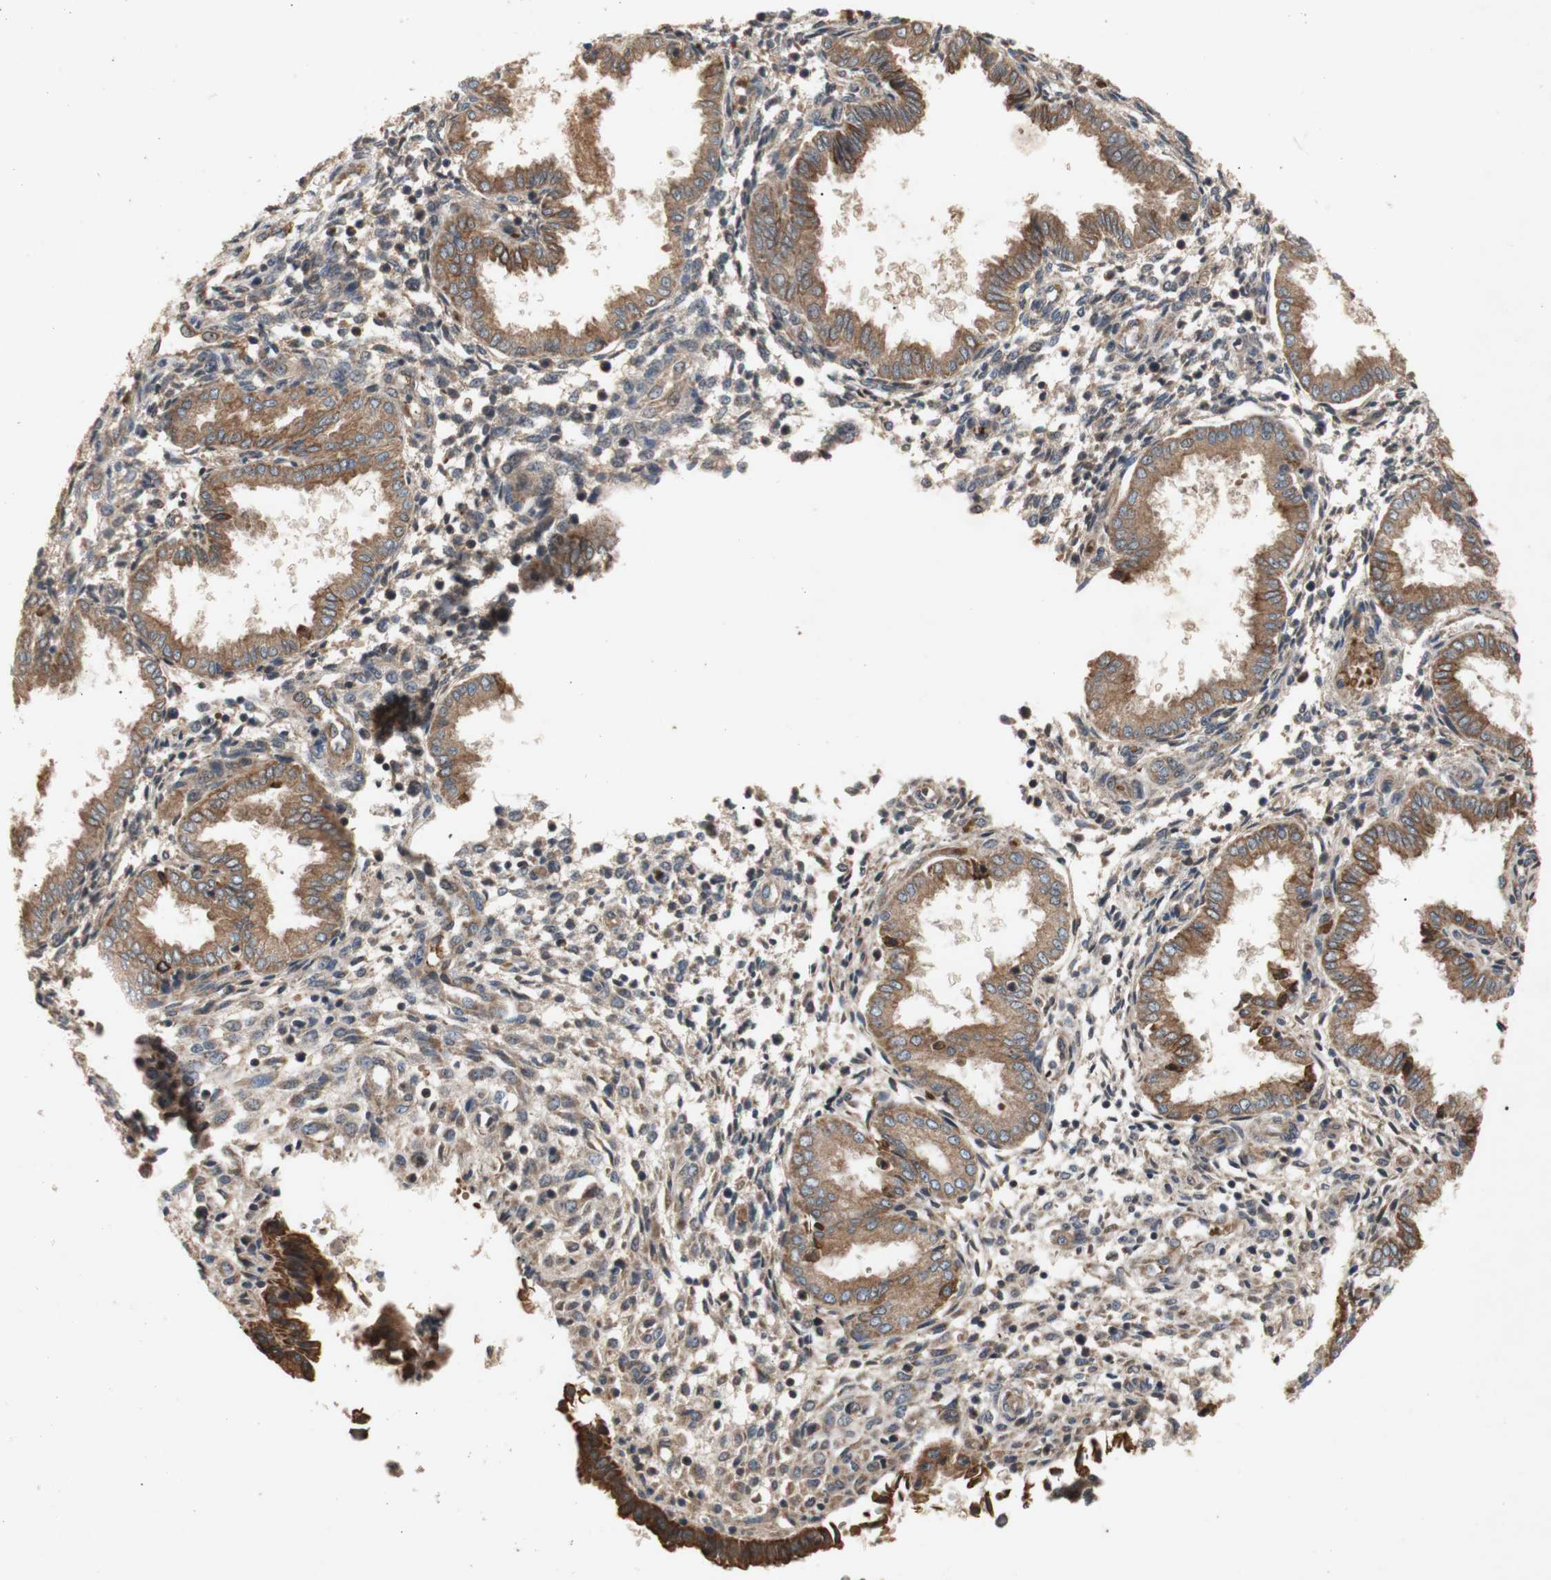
{"staining": {"intensity": "moderate", "quantity": "25%-75%", "location": "cytoplasmic/membranous"}, "tissue": "endometrium", "cell_type": "Cells in endometrial stroma", "image_type": "normal", "snomed": [{"axis": "morphology", "description": "Normal tissue, NOS"}, {"axis": "topography", "description": "Endometrium"}], "caption": "Brown immunohistochemical staining in normal human endometrium exhibits moderate cytoplasmic/membranous staining in about 25%-75% of cells in endometrial stroma.", "gene": "PKN1", "patient": {"sex": "female", "age": 33}}